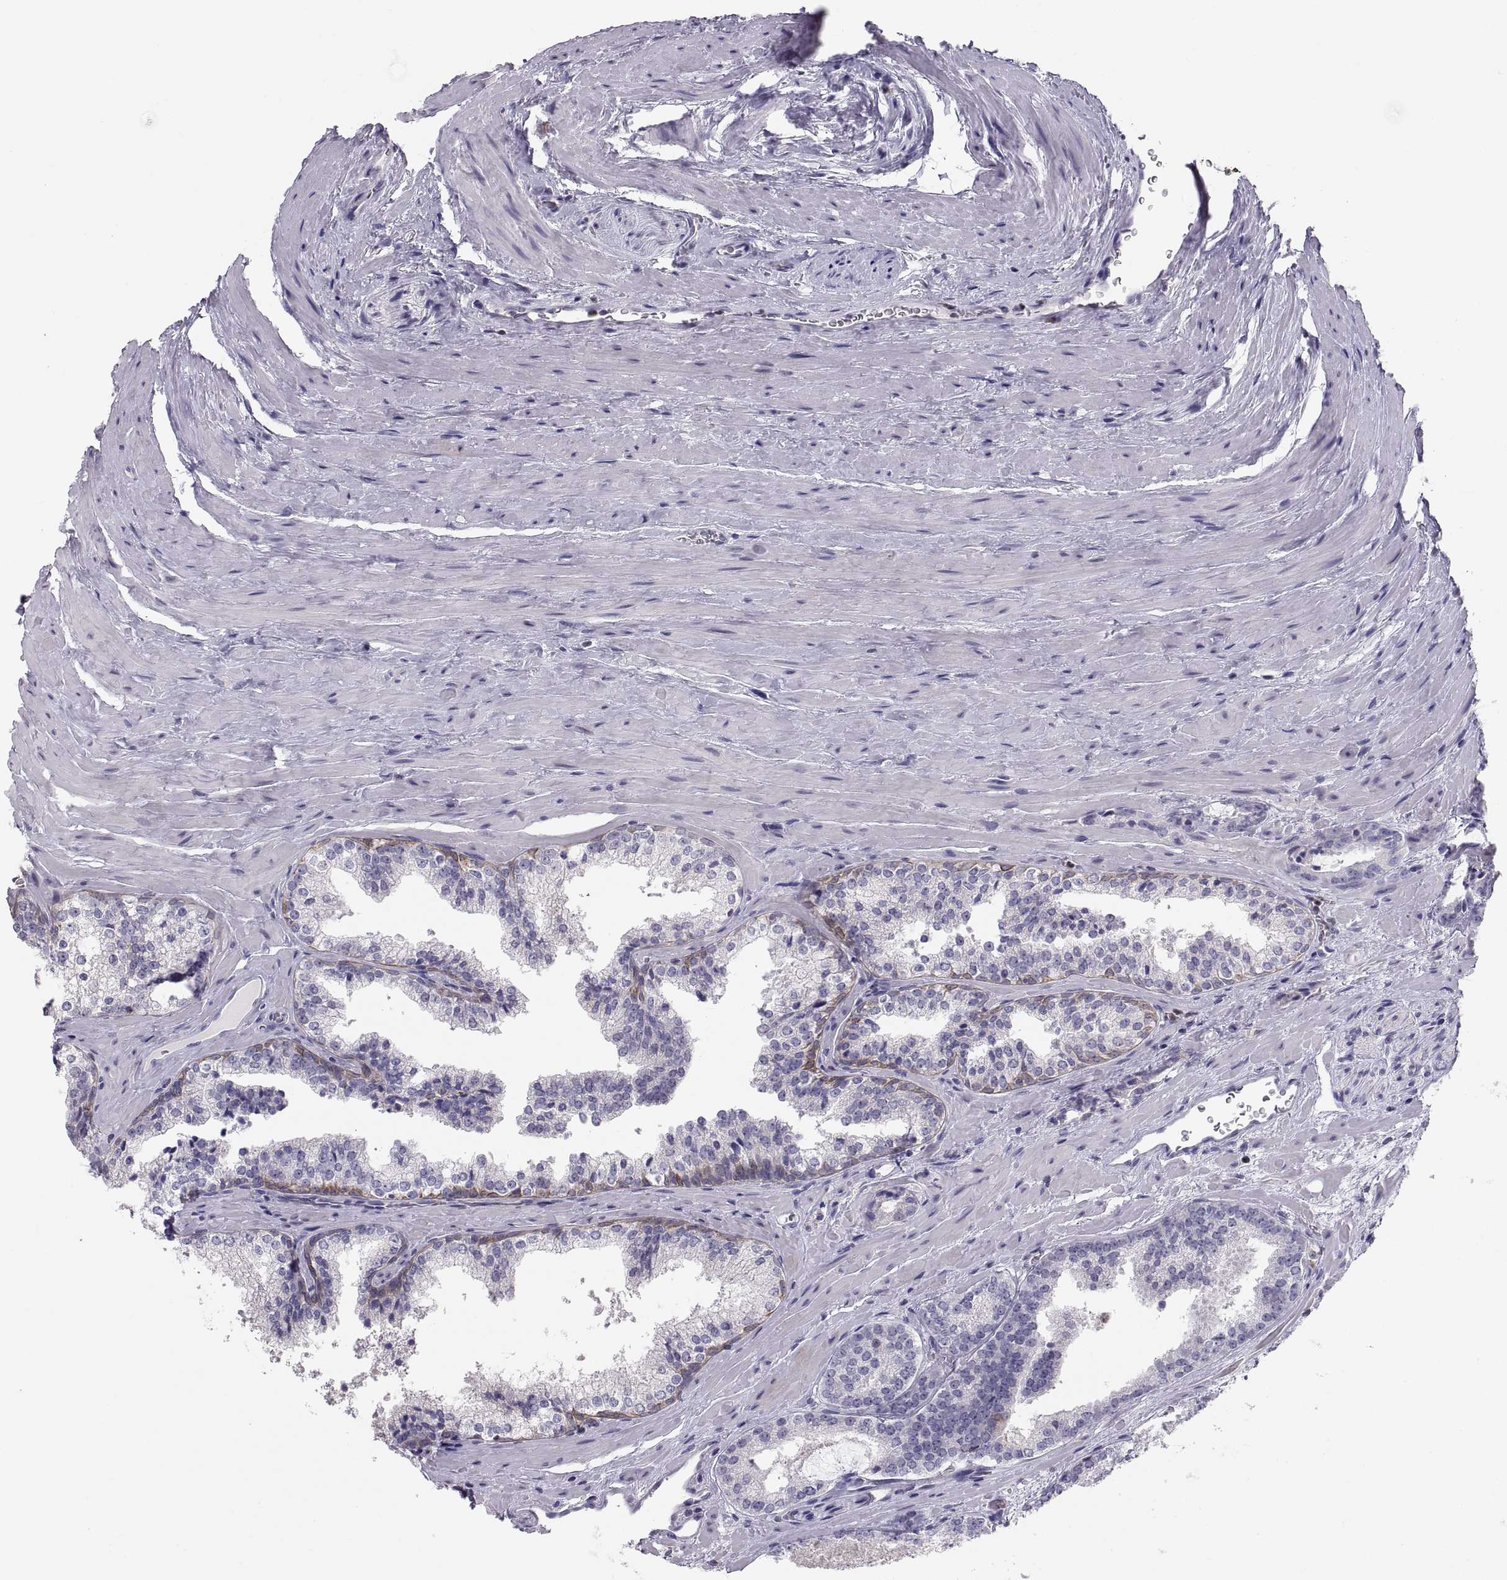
{"staining": {"intensity": "negative", "quantity": "none", "location": "none"}, "tissue": "prostate cancer", "cell_type": "Tumor cells", "image_type": "cancer", "snomed": [{"axis": "morphology", "description": "Adenocarcinoma, NOS"}, {"axis": "morphology", "description": "Adenocarcinoma, High grade"}, {"axis": "topography", "description": "Prostate"}], "caption": "An image of prostate cancer (adenocarcinoma) stained for a protein shows no brown staining in tumor cells.", "gene": "ERO1A", "patient": {"sex": "male", "age": 62}}